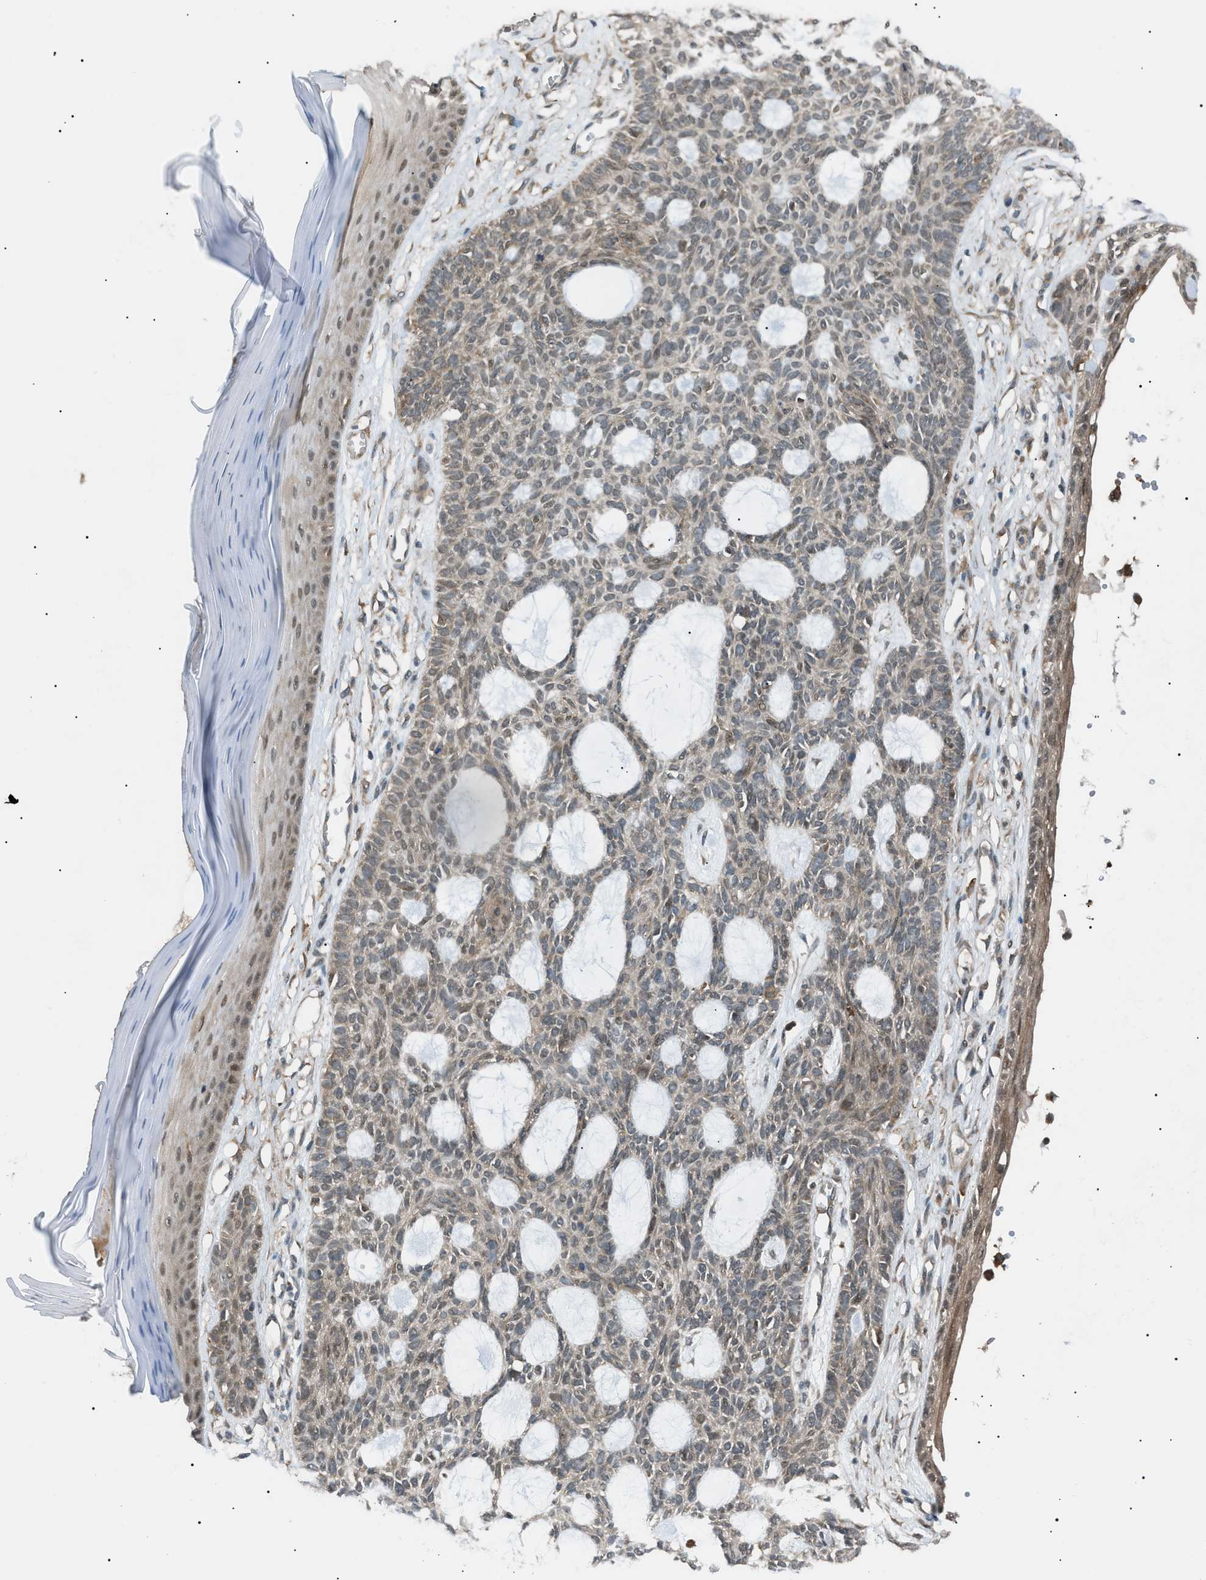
{"staining": {"intensity": "weak", "quantity": ">75%", "location": "cytoplasmic/membranous"}, "tissue": "skin cancer", "cell_type": "Tumor cells", "image_type": "cancer", "snomed": [{"axis": "morphology", "description": "Basal cell carcinoma"}, {"axis": "topography", "description": "Skin"}], "caption": "Tumor cells demonstrate weak cytoplasmic/membranous positivity in about >75% of cells in skin basal cell carcinoma.", "gene": "LPIN2", "patient": {"sex": "male", "age": 67}}